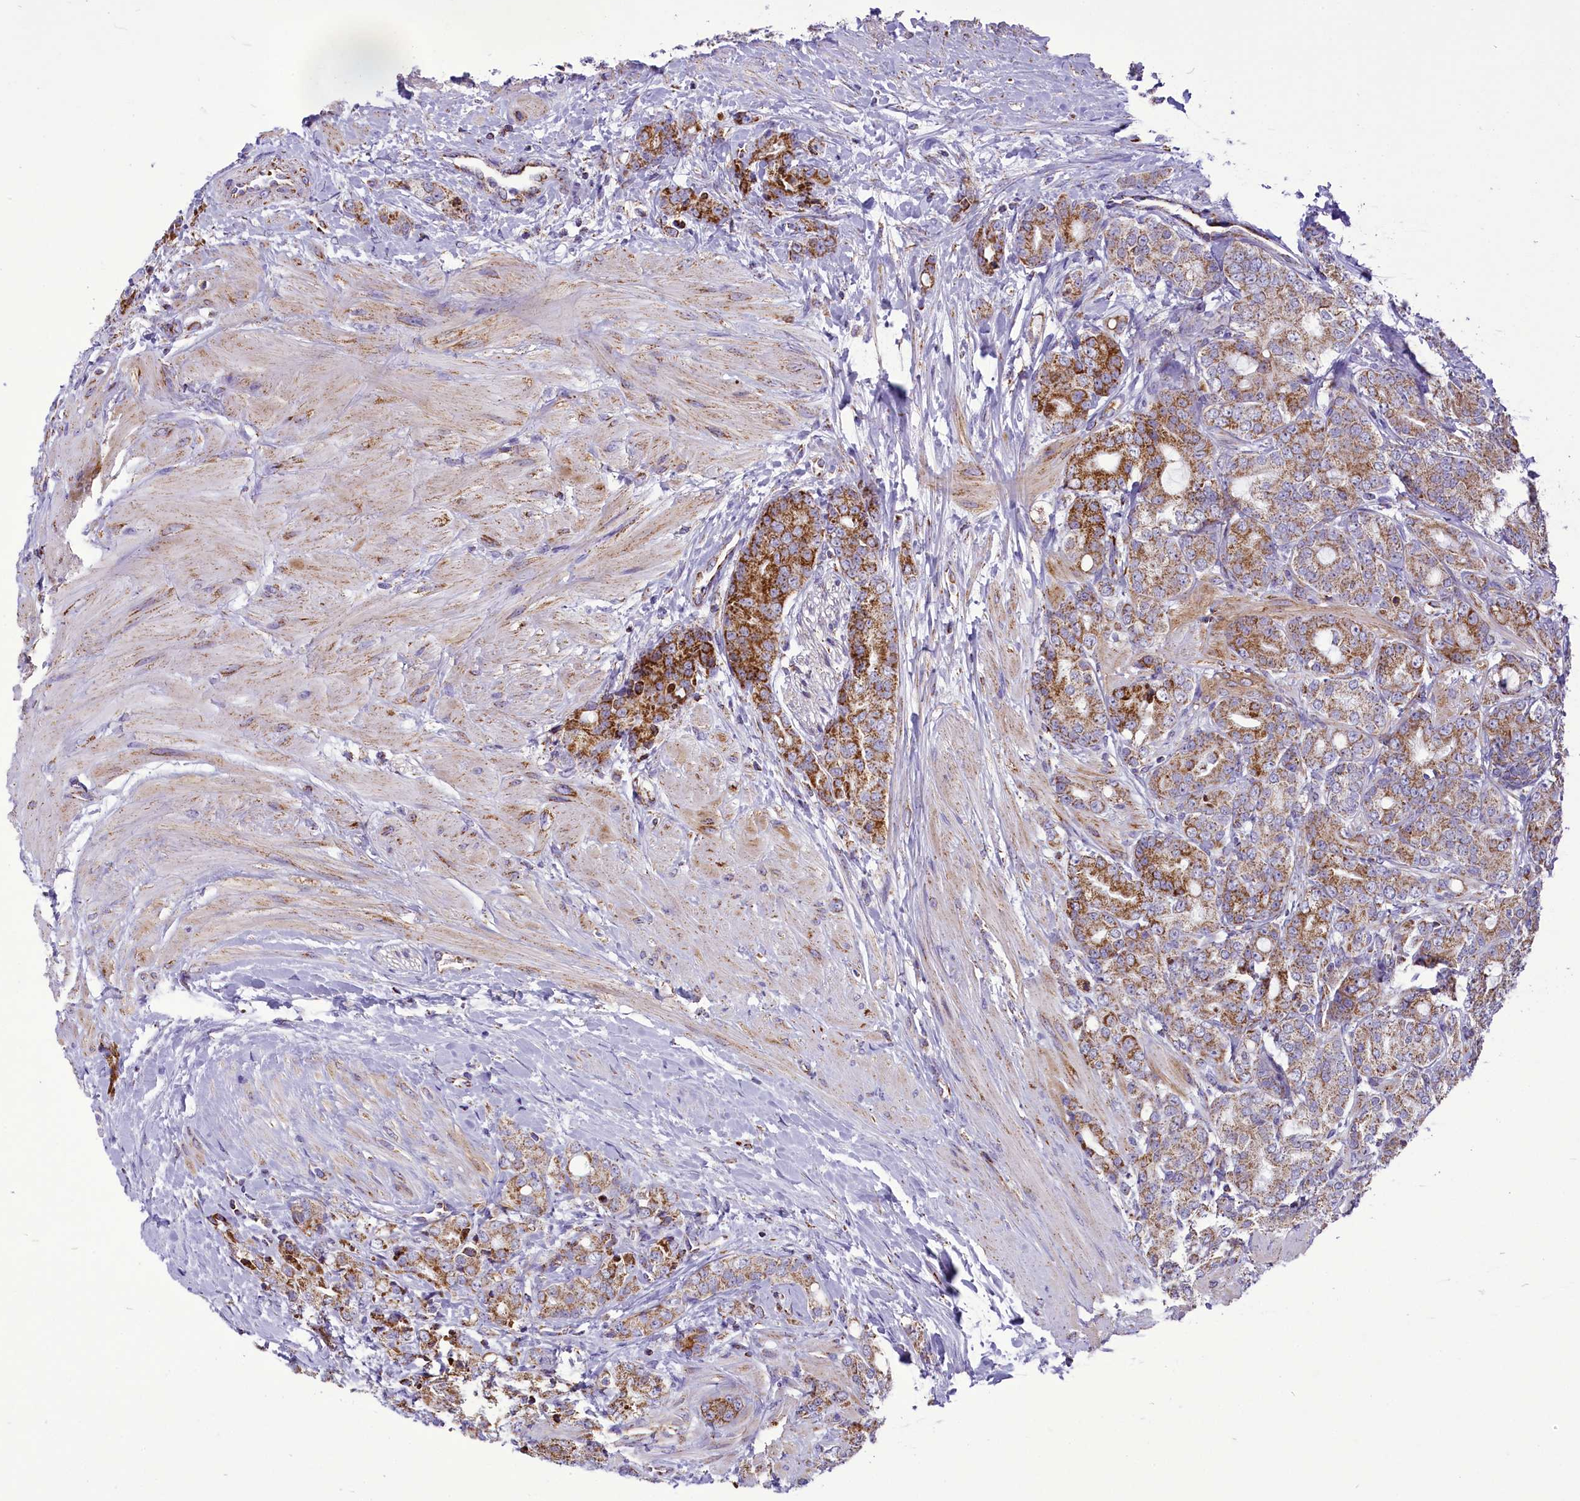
{"staining": {"intensity": "strong", "quantity": "<25%", "location": "cytoplasmic/membranous"}, "tissue": "prostate cancer", "cell_type": "Tumor cells", "image_type": "cancer", "snomed": [{"axis": "morphology", "description": "Adenocarcinoma, High grade"}, {"axis": "topography", "description": "Prostate"}], "caption": "A brown stain labels strong cytoplasmic/membranous staining of a protein in prostate adenocarcinoma (high-grade) tumor cells.", "gene": "ICA1L", "patient": {"sex": "male", "age": 62}}